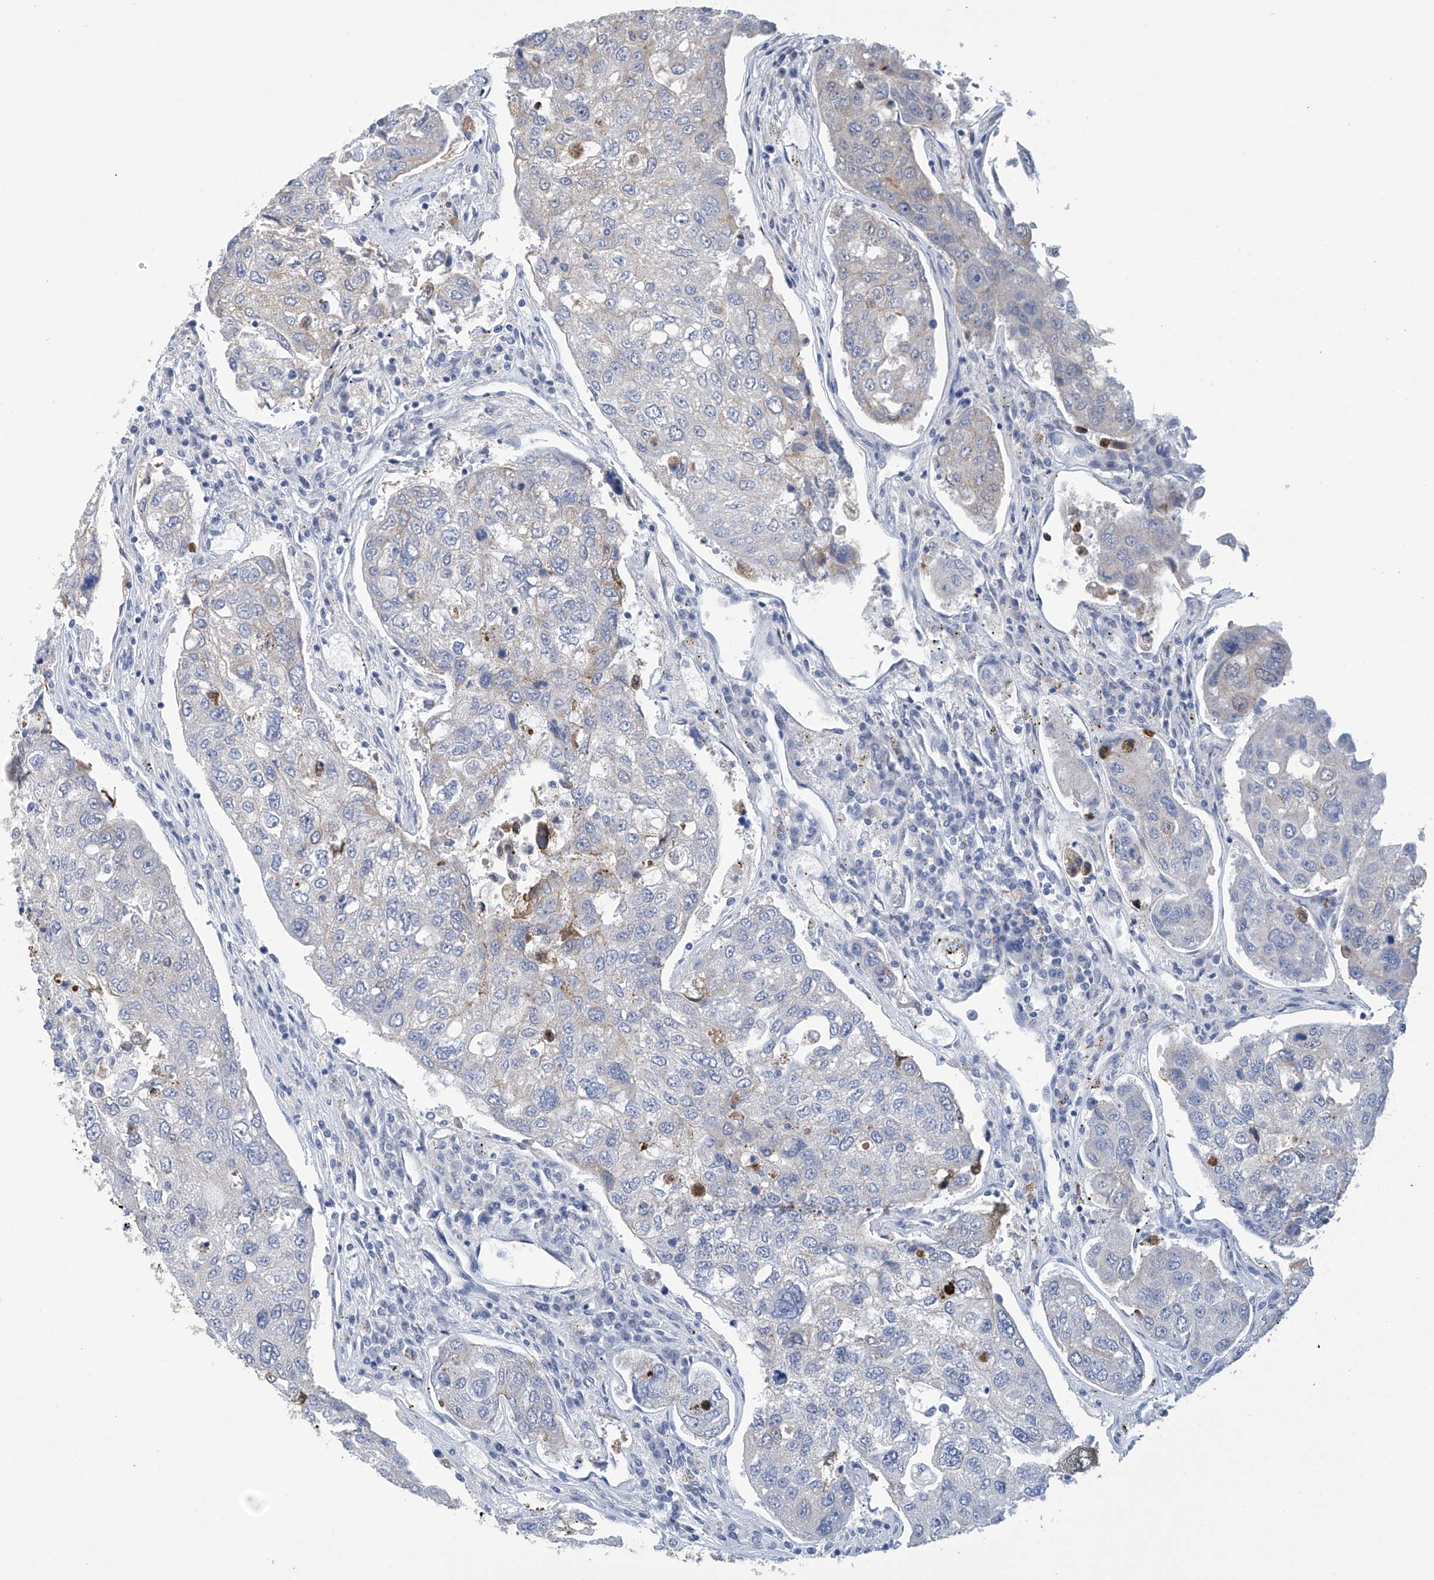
{"staining": {"intensity": "negative", "quantity": "none", "location": "none"}, "tissue": "urothelial cancer", "cell_type": "Tumor cells", "image_type": "cancer", "snomed": [{"axis": "morphology", "description": "Urothelial carcinoma, High grade"}, {"axis": "topography", "description": "Lymph node"}, {"axis": "topography", "description": "Urinary bladder"}], "caption": "High magnification brightfield microscopy of high-grade urothelial carcinoma stained with DAB (brown) and counterstained with hematoxylin (blue): tumor cells show no significant staining.", "gene": "DSP", "patient": {"sex": "male", "age": 51}}